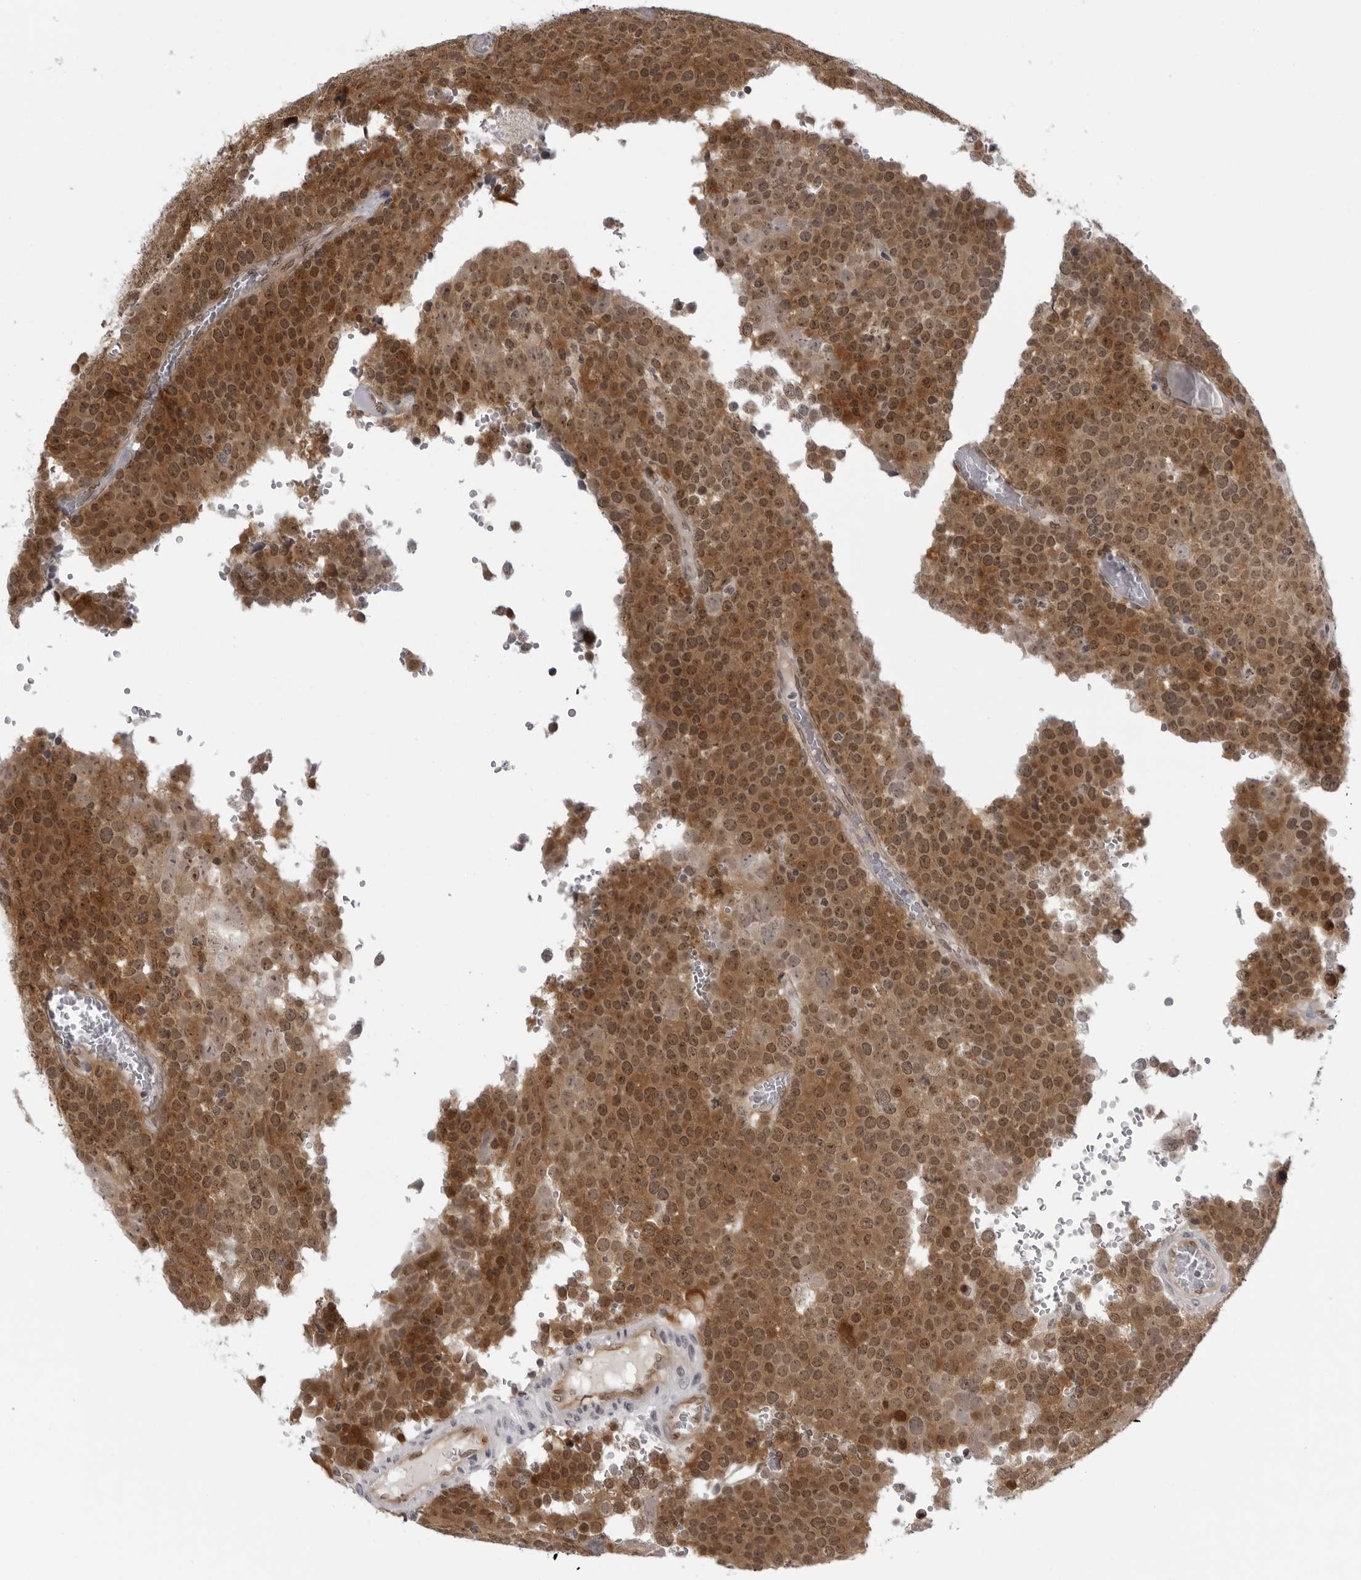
{"staining": {"intensity": "moderate", "quantity": ">75%", "location": "cytoplasmic/membranous,nuclear"}, "tissue": "testis cancer", "cell_type": "Tumor cells", "image_type": "cancer", "snomed": [{"axis": "morphology", "description": "Seminoma, NOS"}, {"axis": "topography", "description": "Testis"}], "caption": "Immunohistochemical staining of human testis seminoma exhibits moderate cytoplasmic/membranous and nuclear protein staining in approximately >75% of tumor cells.", "gene": "MAPK12", "patient": {"sex": "male", "age": 71}}